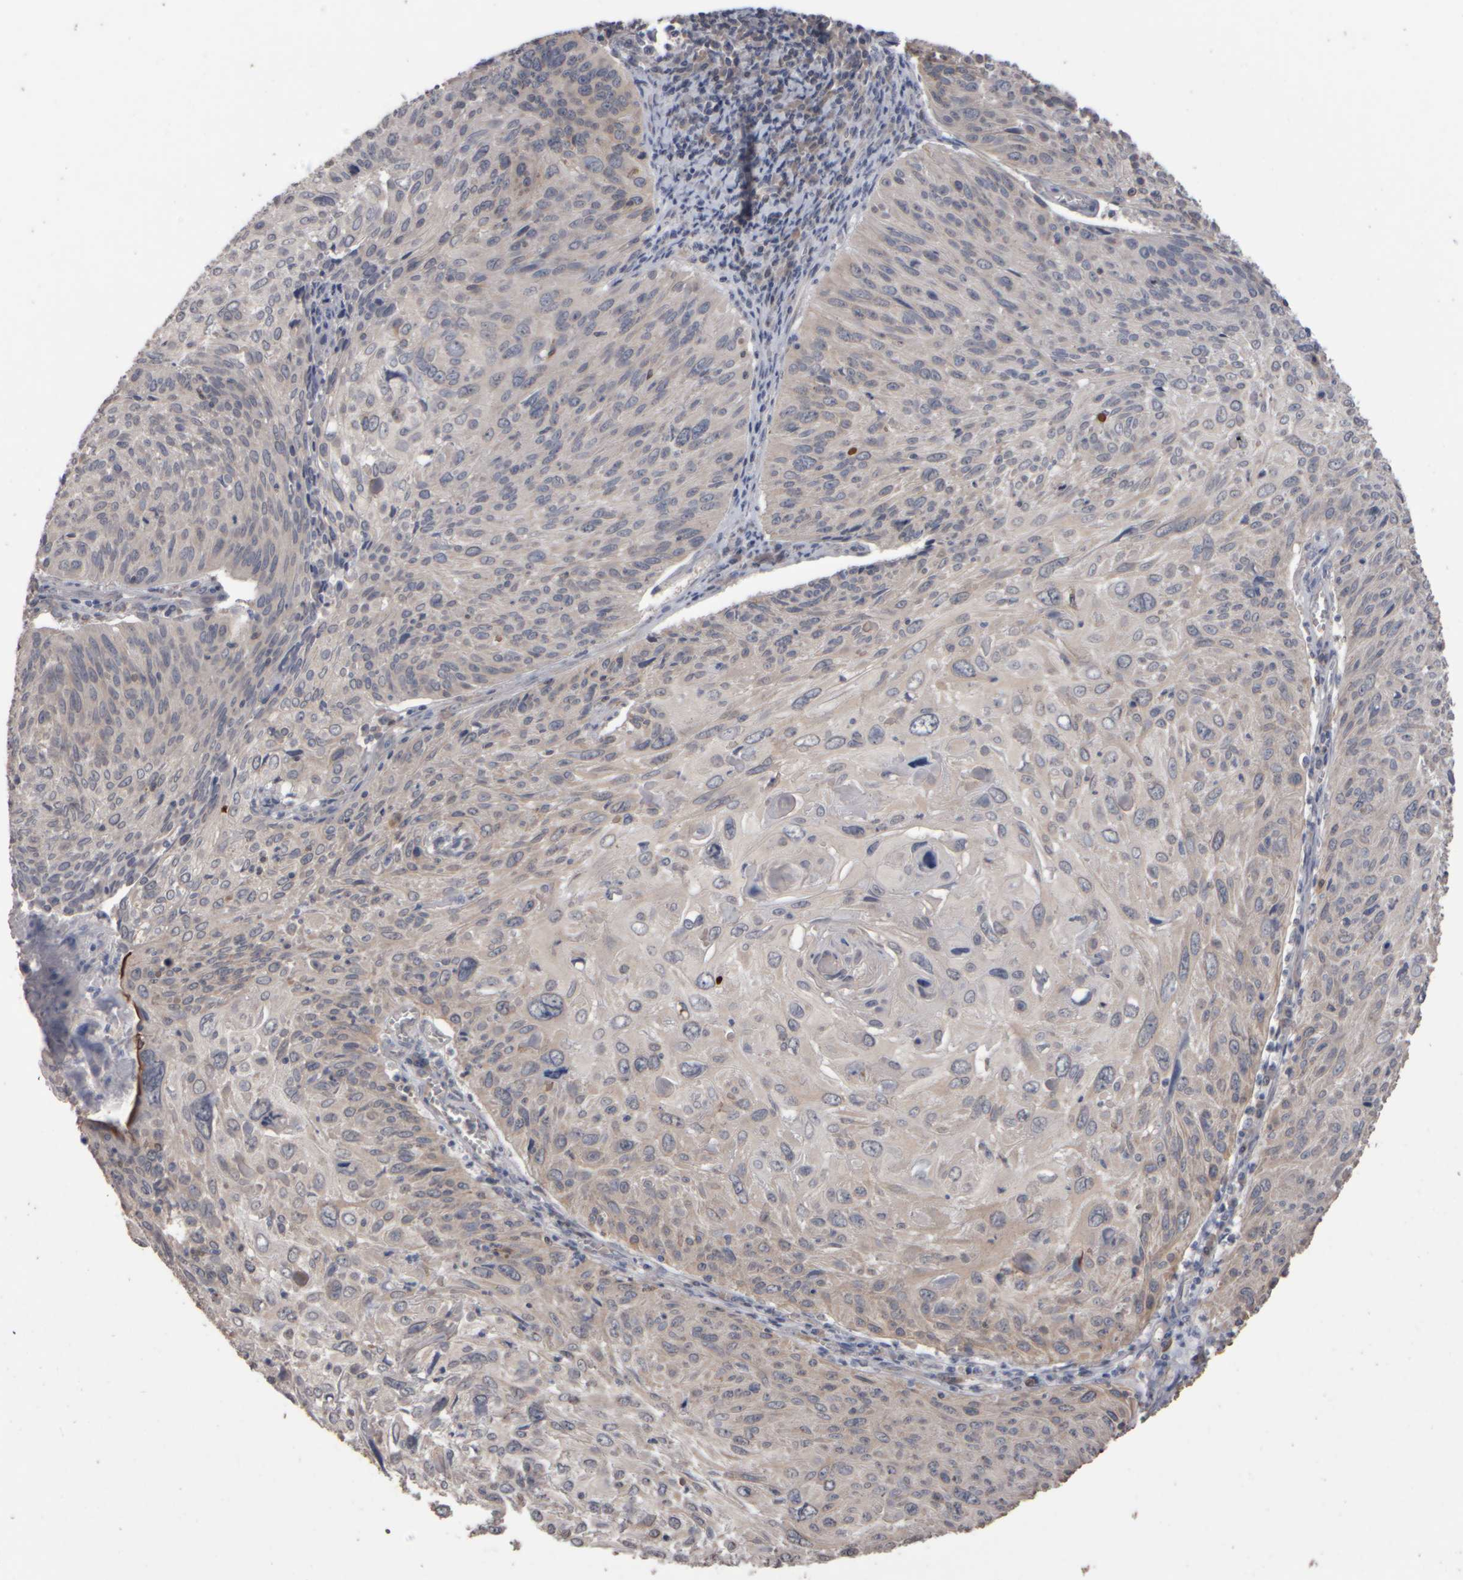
{"staining": {"intensity": "weak", "quantity": "<25%", "location": "cytoplasmic/membranous"}, "tissue": "cervical cancer", "cell_type": "Tumor cells", "image_type": "cancer", "snomed": [{"axis": "morphology", "description": "Squamous cell carcinoma, NOS"}, {"axis": "topography", "description": "Cervix"}], "caption": "This image is of squamous cell carcinoma (cervical) stained with IHC to label a protein in brown with the nuclei are counter-stained blue. There is no staining in tumor cells.", "gene": "EPHX2", "patient": {"sex": "female", "age": 51}}